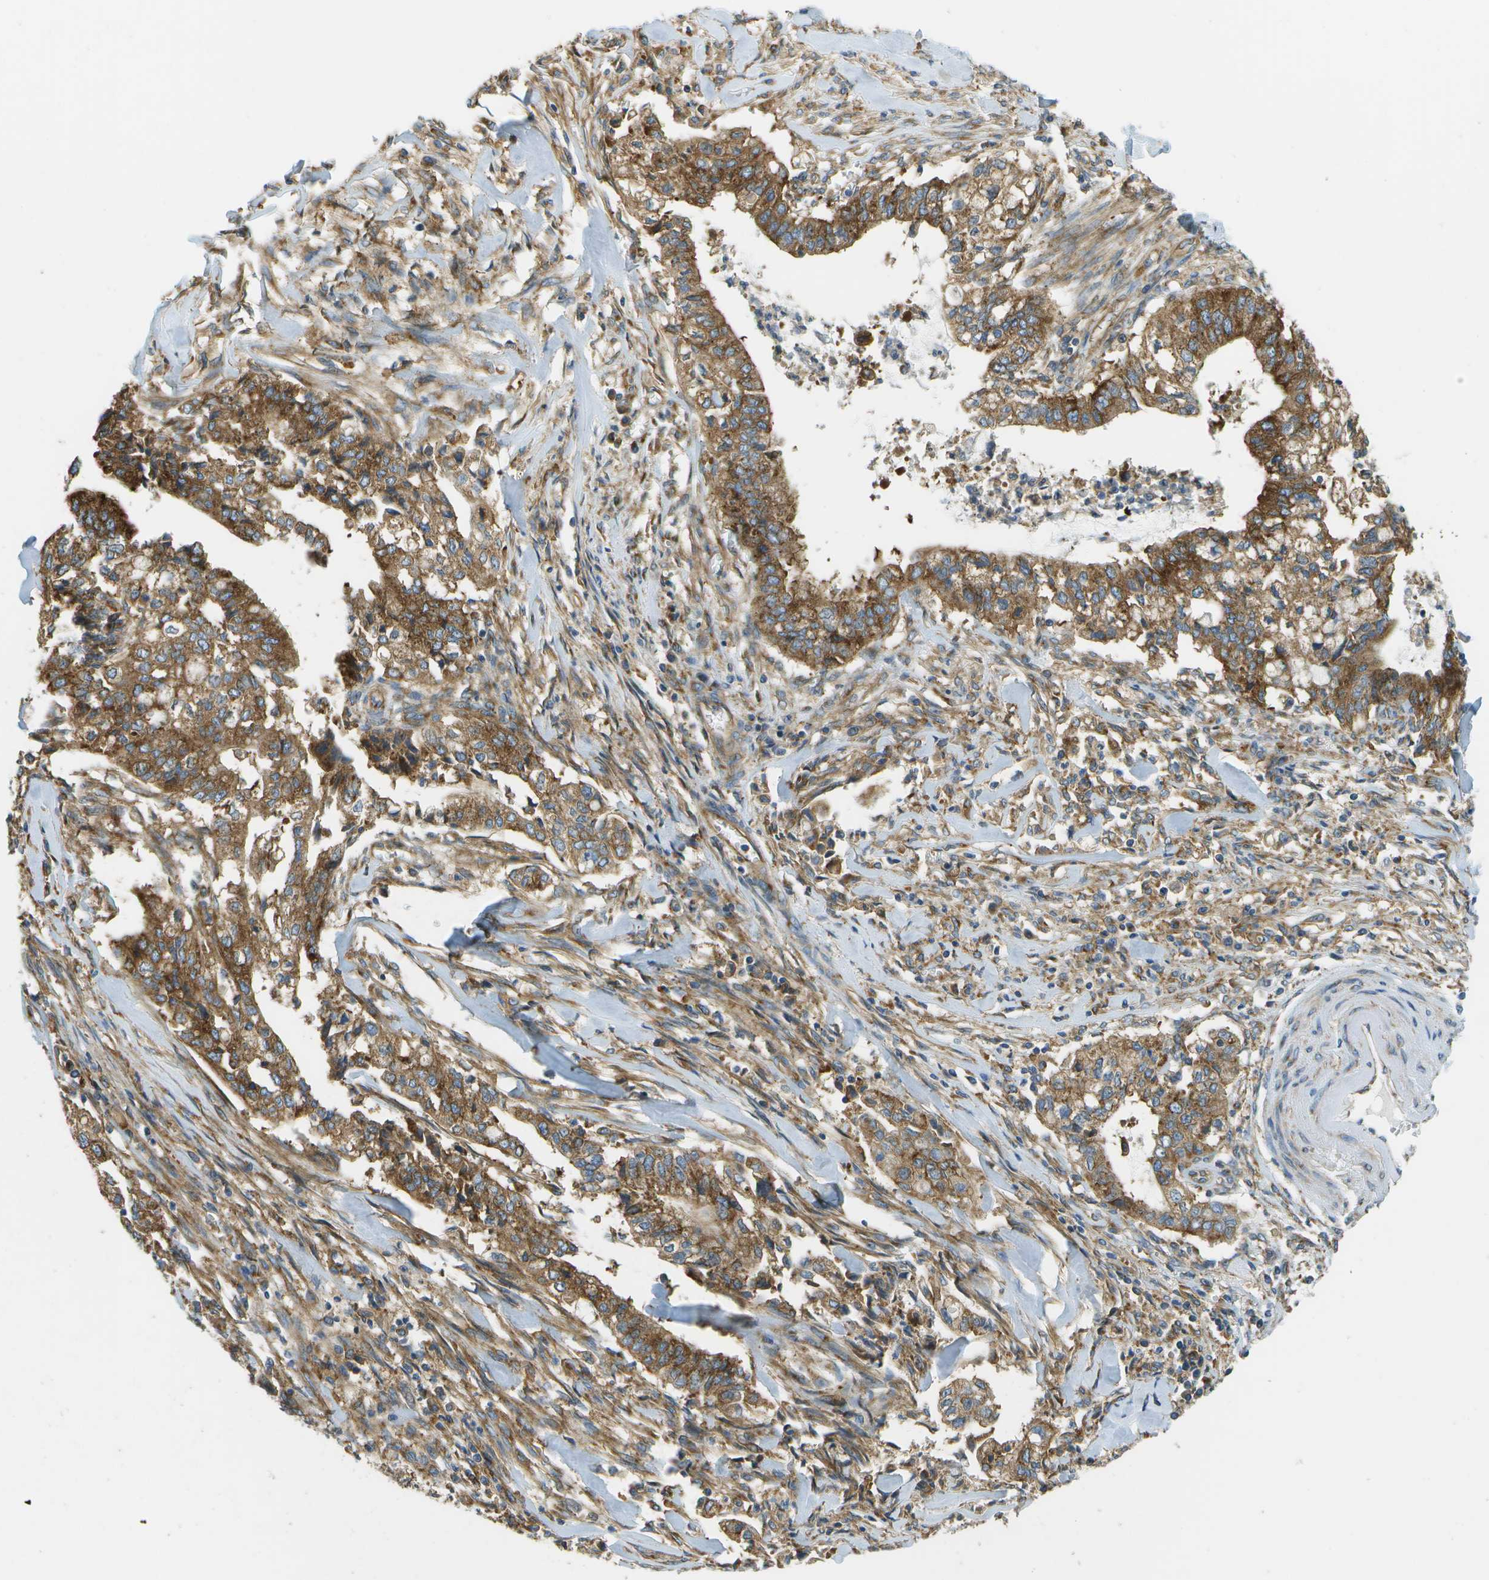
{"staining": {"intensity": "strong", "quantity": ">75%", "location": "cytoplasmic/membranous"}, "tissue": "cervical cancer", "cell_type": "Tumor cells", "image_type": "cancer", "snomed": [{"axis": "morphology", "description": "Adenocarcinoma, NOS"}, {"axis": "topography", "description": "Cervix"}], "caption": "Protein staining shows strong cytoplasmic/membranous expression in about >75% of tumor cells in adenocarcinoma (cervical).", "gene": "CLTC", "patient": {"sex": "female", "age": 44}}